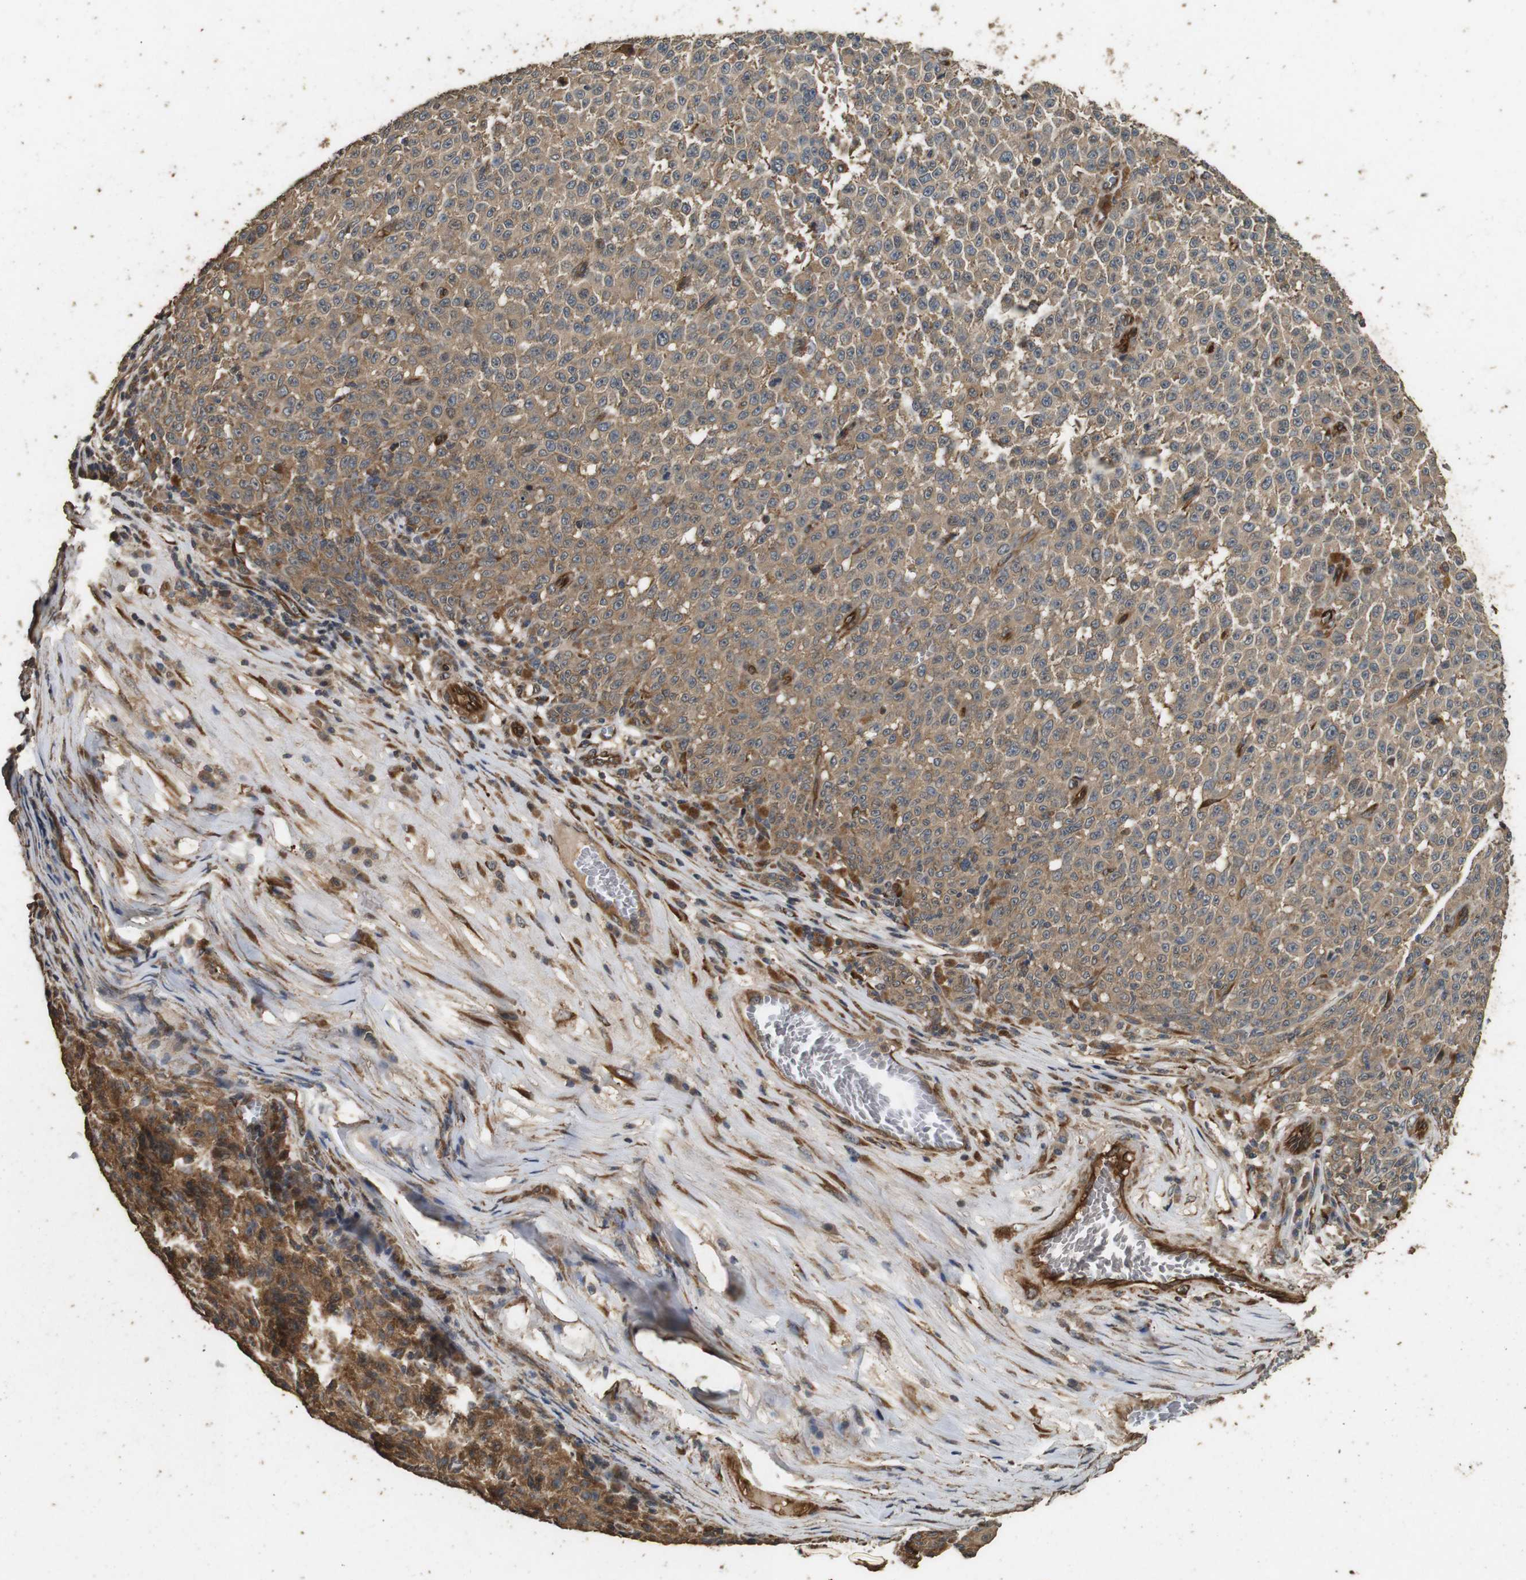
{"staining": {"intensity": "moderate", "quantity": "25%-75%", "location": "cytoplasmic/membranous"}, "tissue": "melanoma", "cell_type": "Tumor cells", "image_type": "cancer", "snomed": [{"axis": "morphology", "description": "Malignant melanoma, NOS"}, {"axis": "topography", "description": "Skin"}], "caption": "Approximately 25%-75% of tumor cells in human malignant melanoma reveal moderate cytoplasmic/membranous protein staining as visualized by brown immunohistochemical staining.", "gene": "CNPY4", "patient": {"sex": "female", "age": 82}}